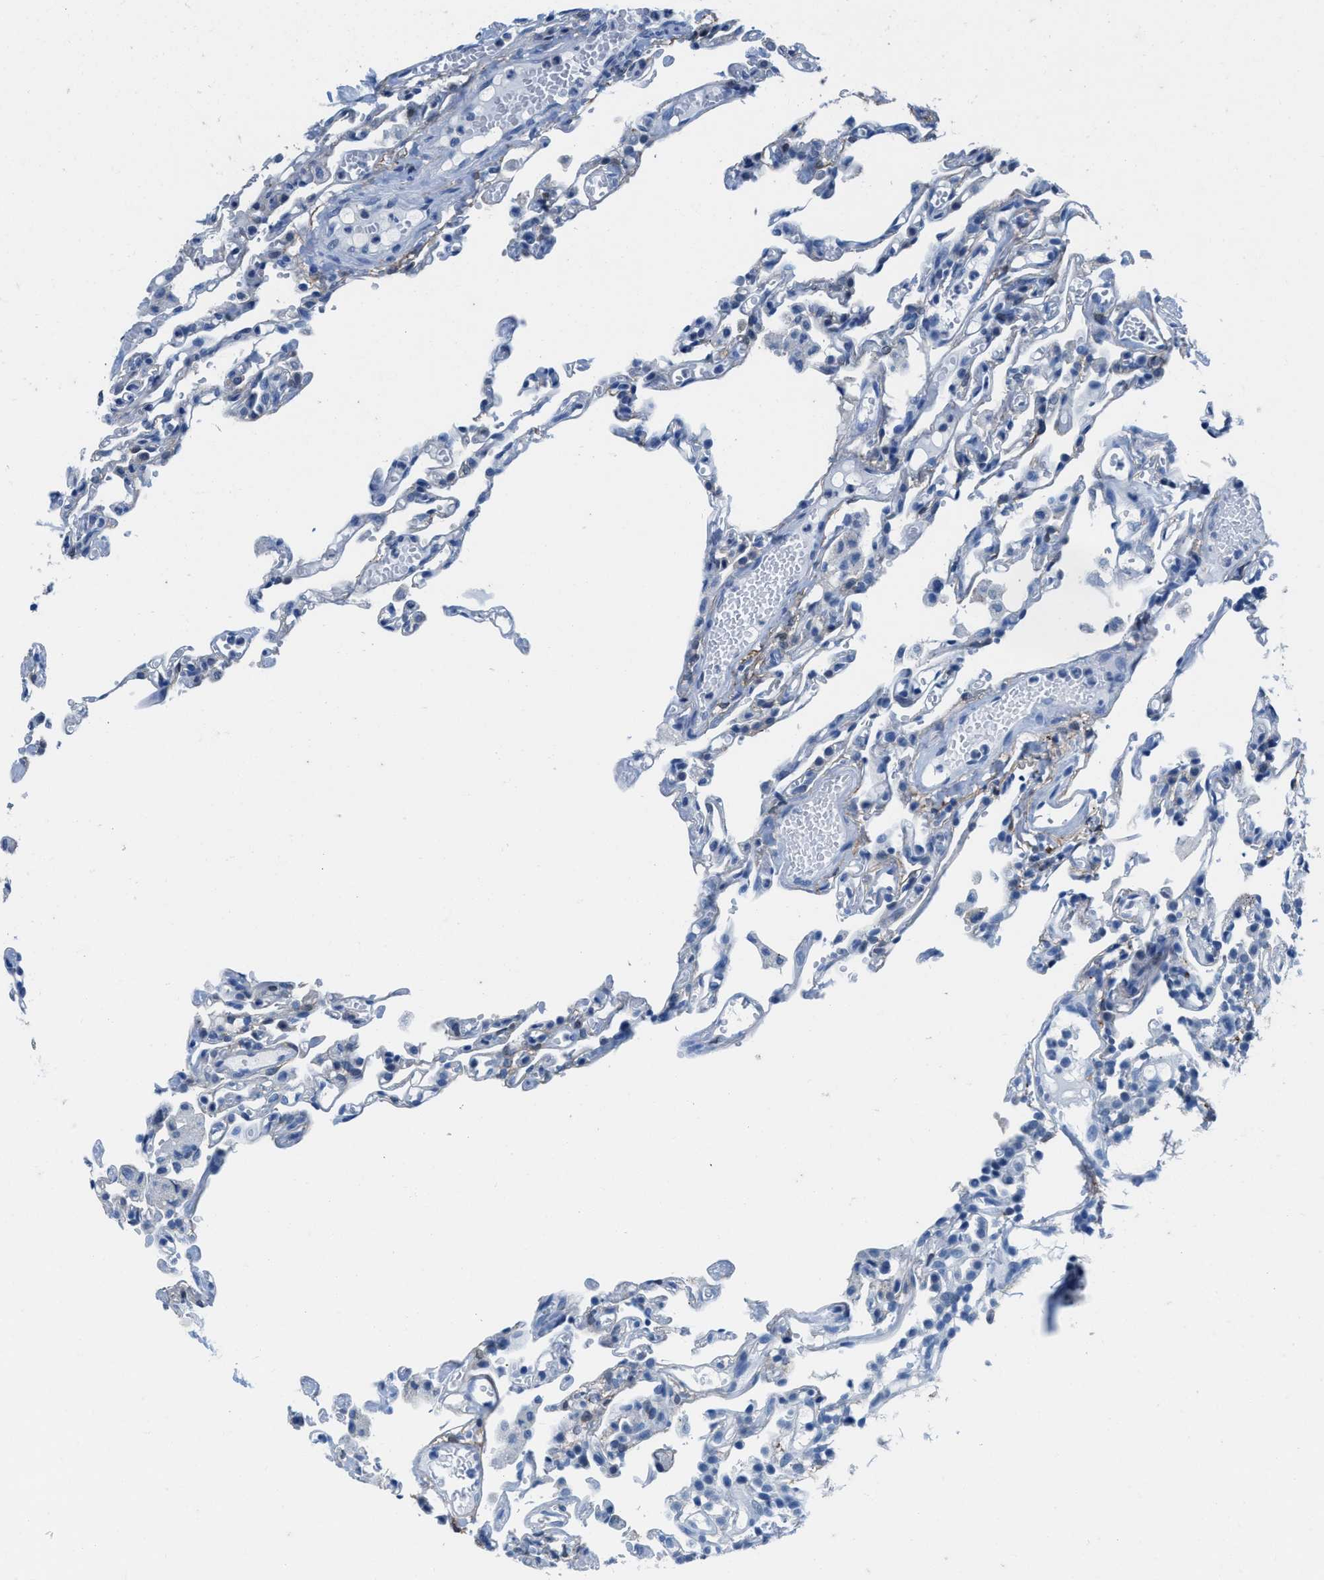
{"staining": {"intensity": "negative", "quantity": "none", "location": "none"}, "tissue": "lung", "cell_type": "Alveolar cells", "image_type": "normal", "snomed": [{"axis": "morphology", "description": "Normal tissue, NOS"}, {"axis": "topography", "description": "Lung"}], "caption": "A high-resolution micrograph shows IHC staining of benign lung, which shows no significant expression in alveolar cells.", "gene": "NUDT5", "patient": {"sex": "male", "age": 21}}